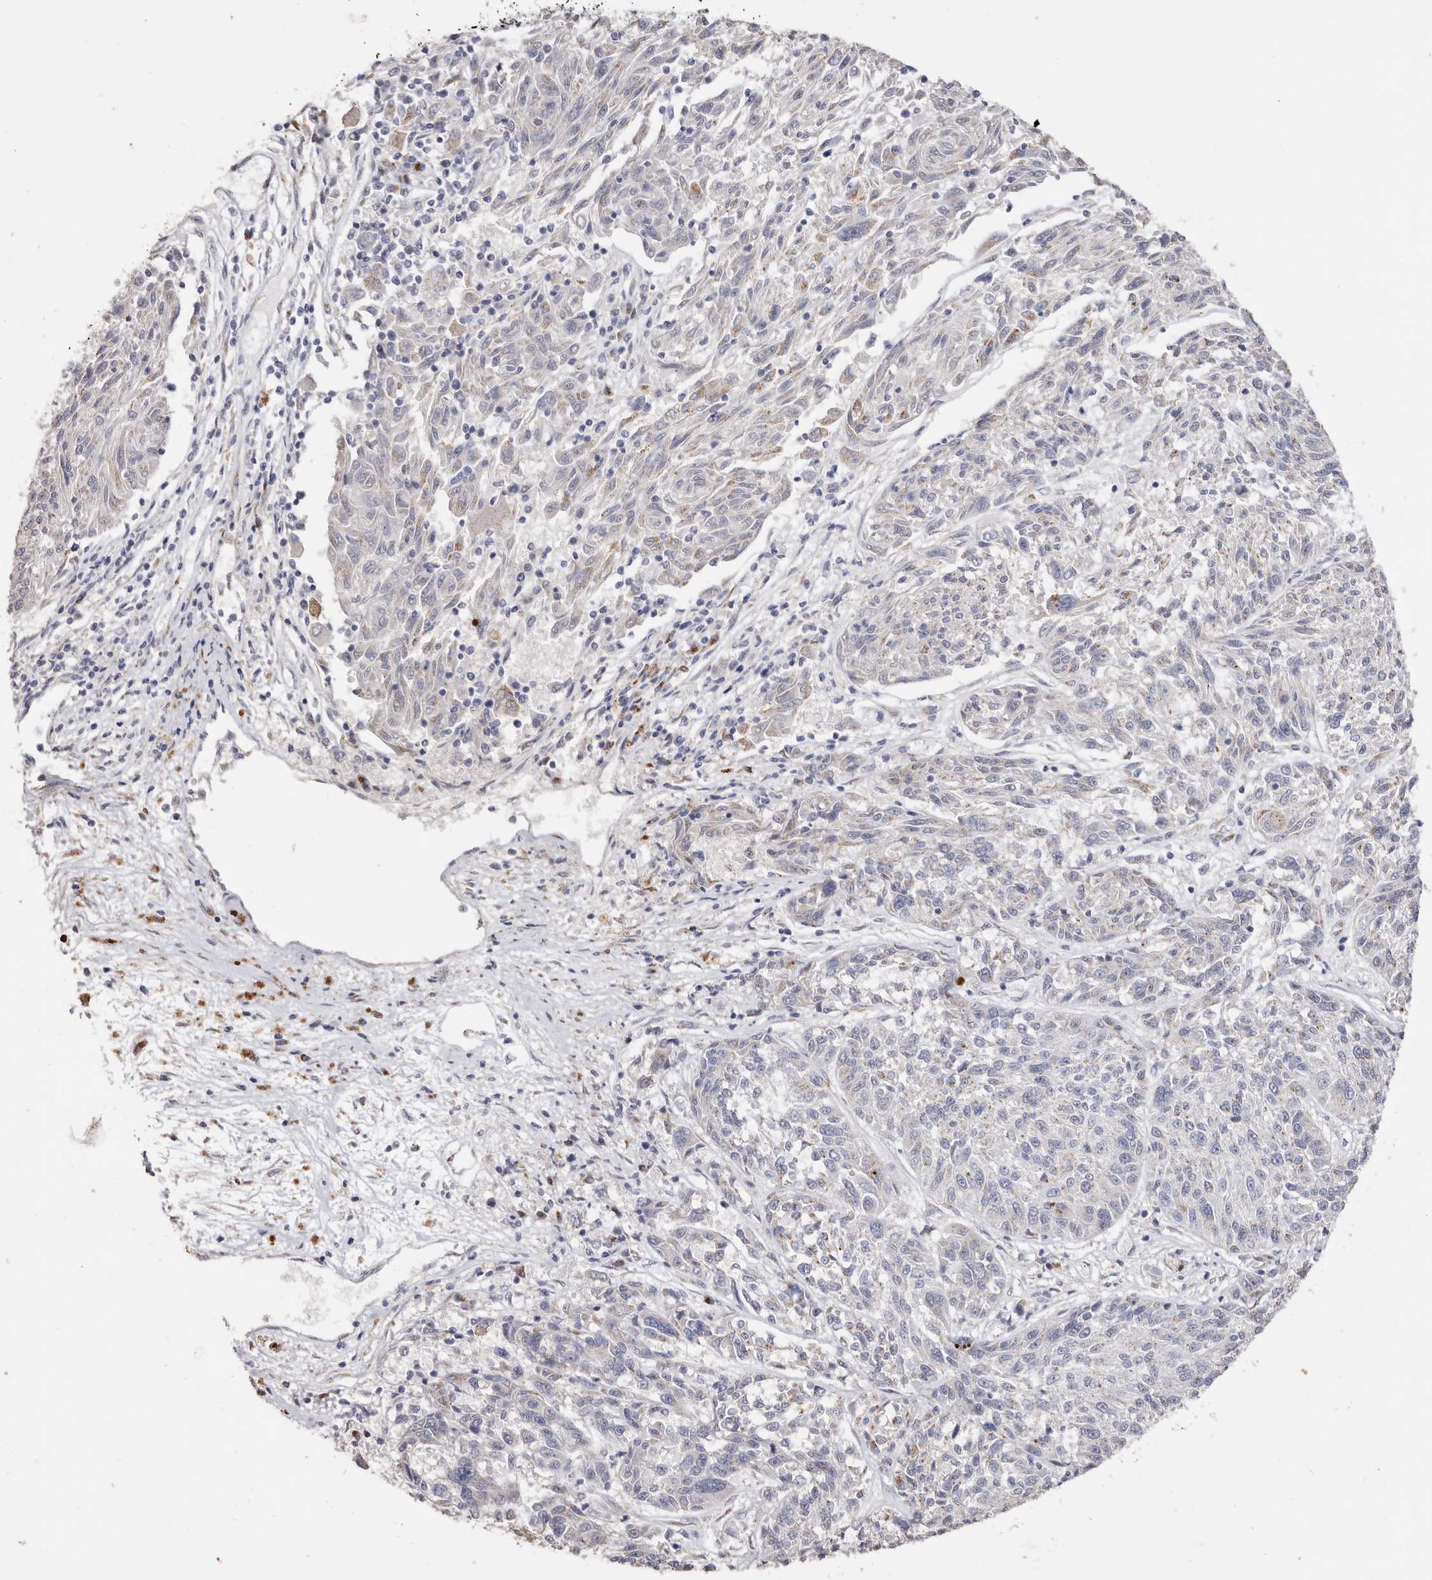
{"staining": {"intensity": "negative", "quantity": "none", "location": "none"}, "tissue": "melanoma", "cell_type": "Tumor cells", "image_type": "cancer", "snomed": [{"axis": "morphology", "description": "Malignant melanoma, NOS"}, {"axis": "topography", "description": "Skin"}], "caption": "A micrograph of malignant melanoma stained for a protein demonstrates no brown staining in tumor cells.", "gene": "LGALS7B", "patient": {"sex": "male", "age": 53}}